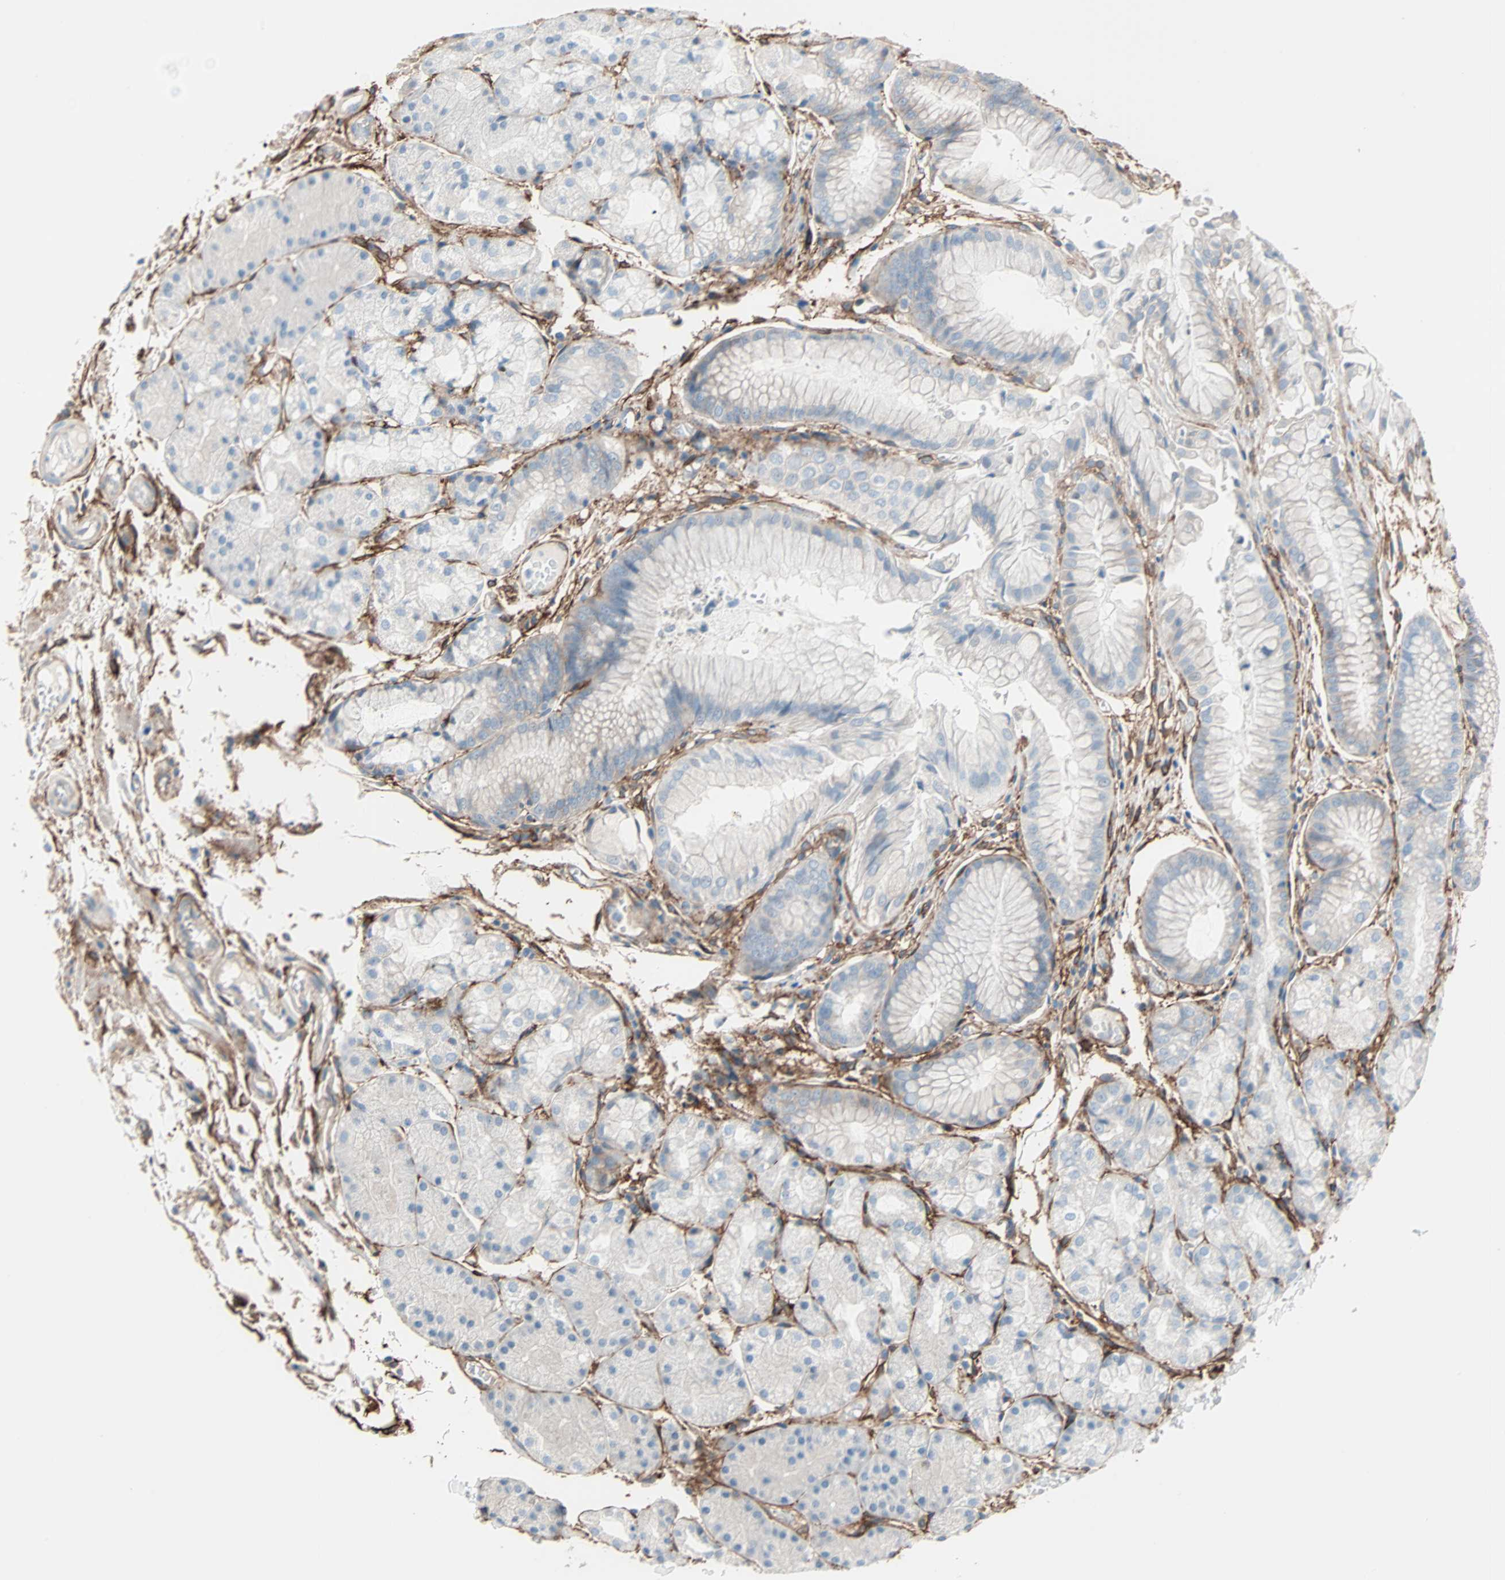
{"staining": {"intensity": "weak", "quantity": "25%-75%", "location": "cytoplasmic/membranous"}, "tissue": "stomach", "cell_type": "Glandular cells", "image_type": "normal", "snomed": [{"axis": "morphology", "description": "Normal tissue, NOS"}, {"axis": "topography", "description": "Stomach, upper"}], "caption": "An image of stomach stained for a protein demonstrates weak cytoplasmic/membranous brown staining in glandular cells. The protein of interest is shown in brown color, while the nuclei are stained blue.", "gene": "EPB41L2", "patient": {"sex": "male", "age": 72}}